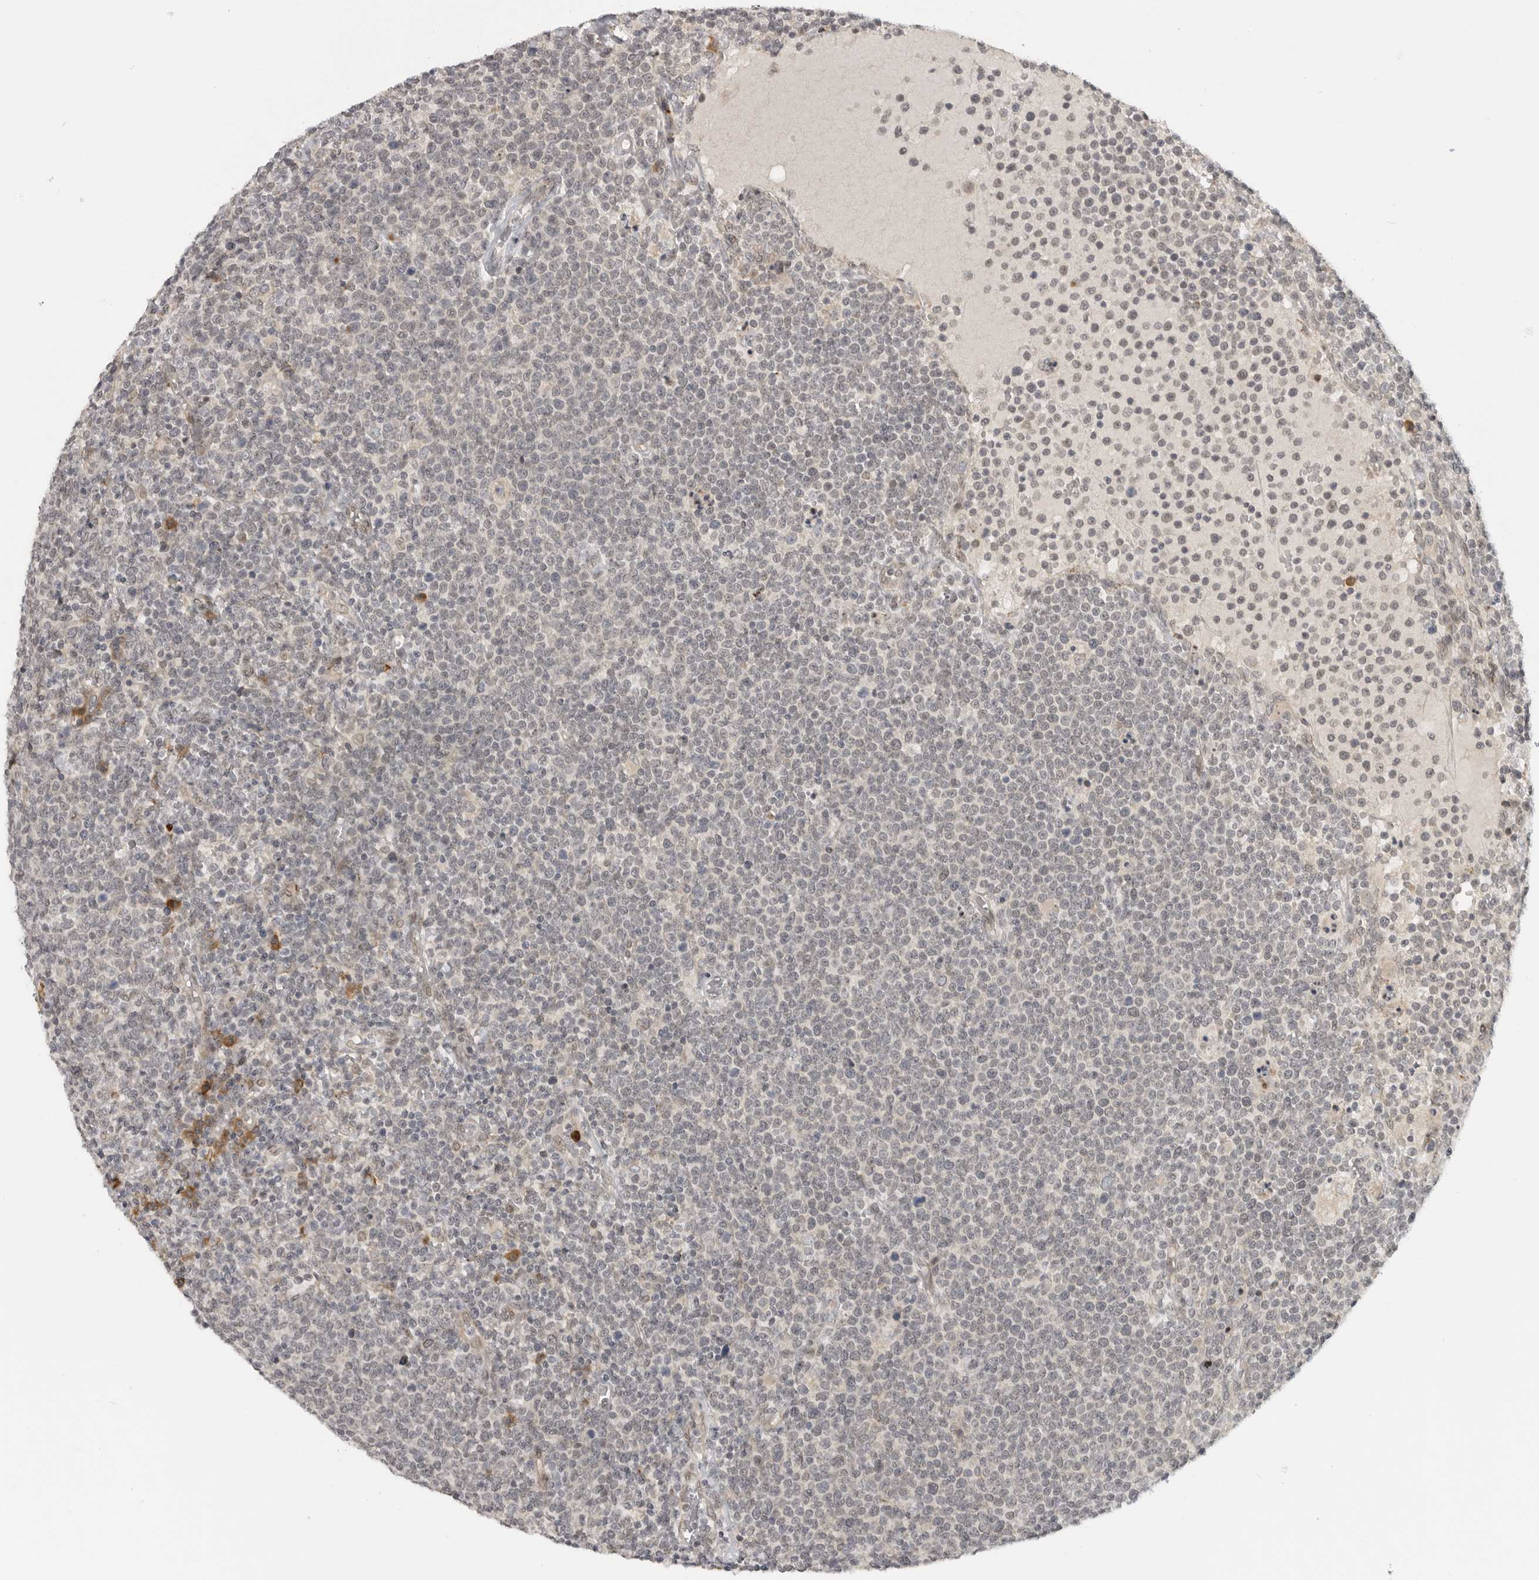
{"staining": {"intensity": "negative", "quantity": "none", "location": "none"}, "tissue": "lymphoma", "cell_type": "Tumor cells", "image_type": "cancer", "snomed": [{"axis": "morphology", "description": "Malignant lymphoma, non-Hodgkin's type, High grade"}, {"axis": "topography", "description": "Lymph node"}], "caption": "Tumor cells are negative for brown protein staining in lymphoma.", "gene": "CEP295NL", "patient": {"sex": "male", "age": 61}}